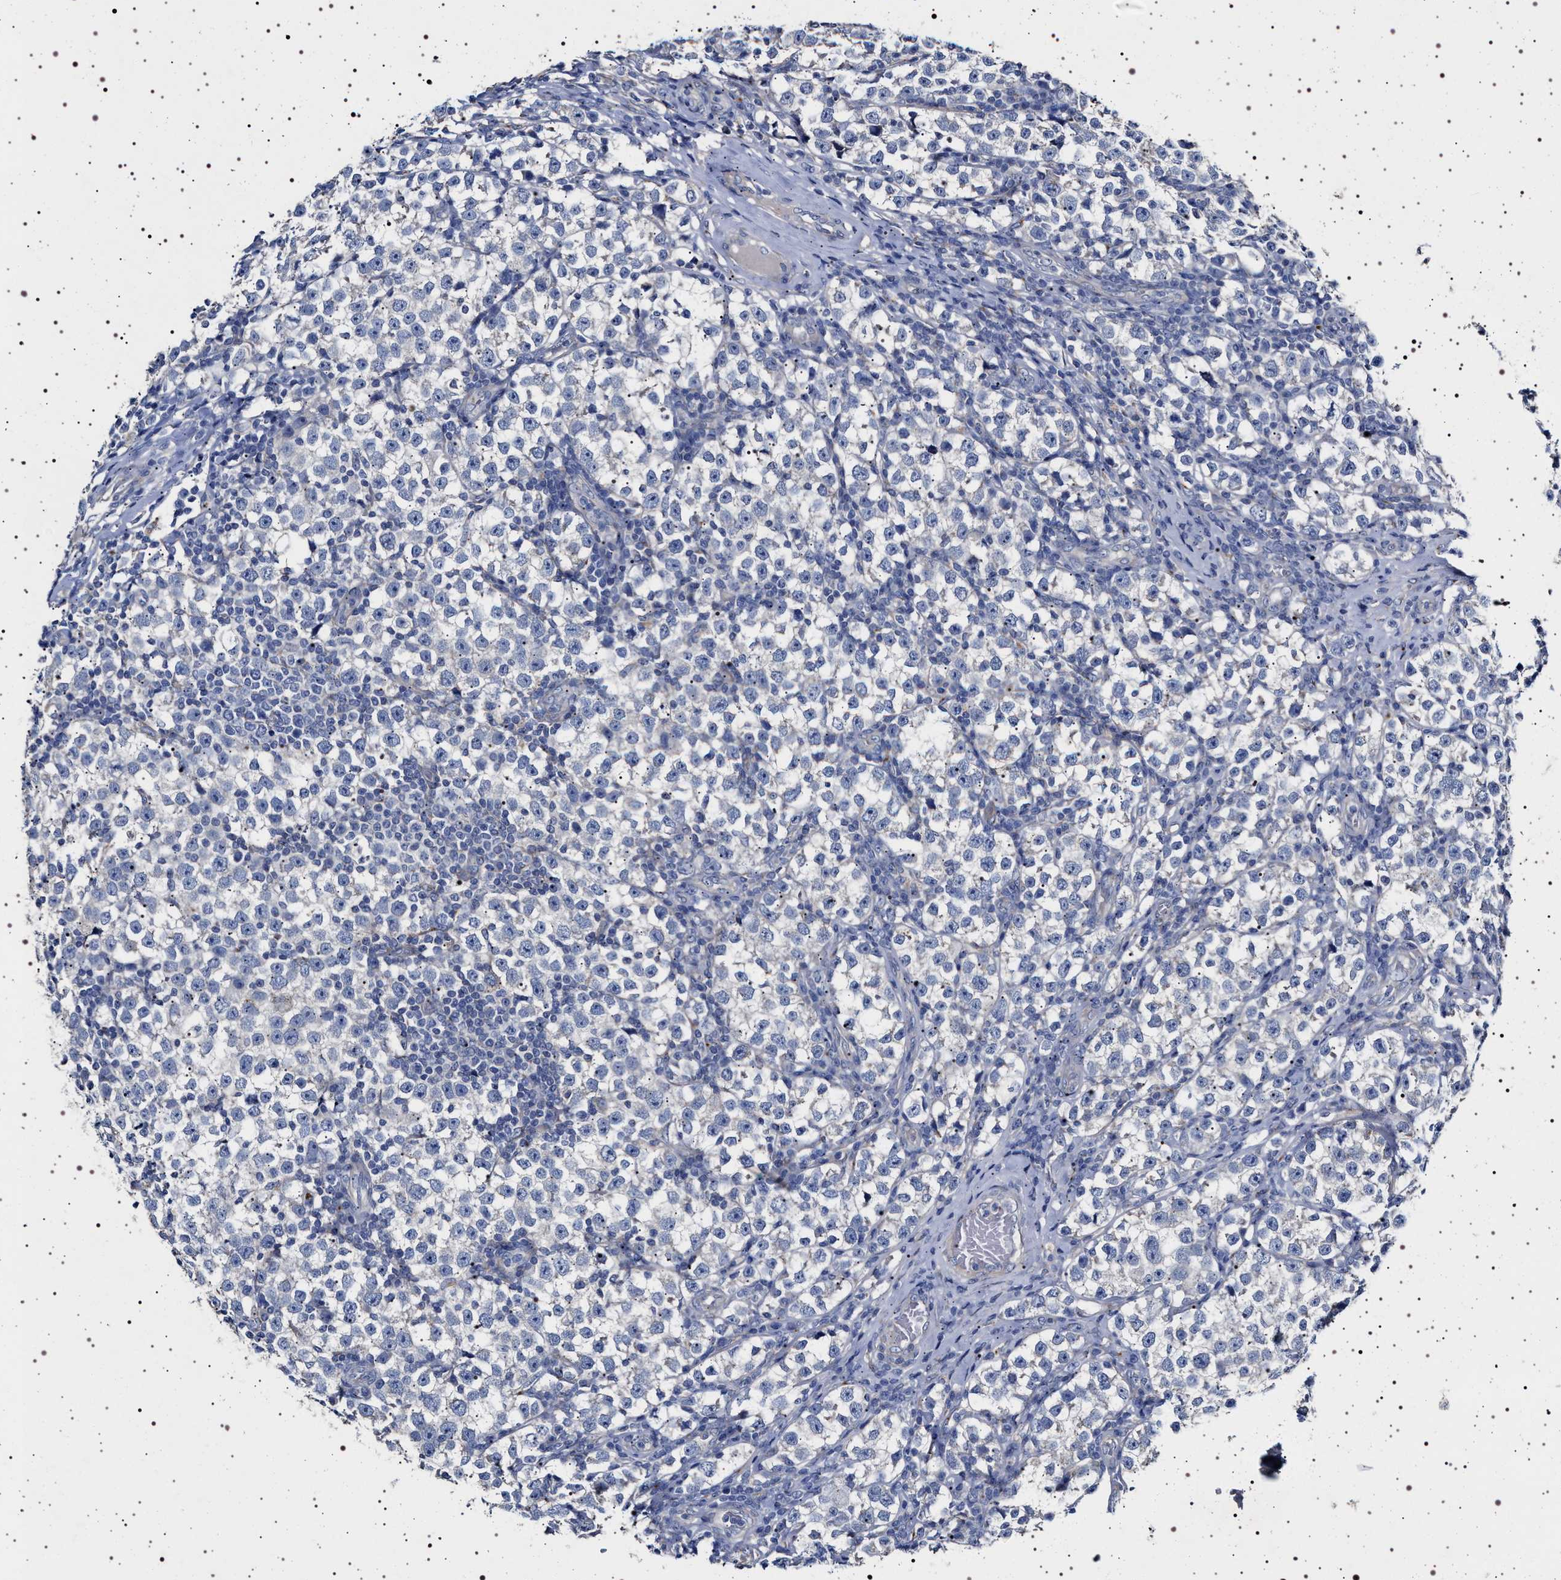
{"staining": {"intensity": "negative", "quantity": "none", "location": "none"}, "tissue": "testis cancer", "cell_type": "Tumor cells", "image_type": "cancer", "snomed": [{"axis": "morphology", "description": "Normal tissue, NOS"}, {"axis": "morphology", "description": "Seminoma, NOS"}, {"axis": "topography", "description": "Testis"}], "caption": "IHC photomicrograph of neoplastic tissue: seminoma (testis) stained with DAB (3,3'-diaminobenzidine) shows no significant protein staining in tumor cells. The staining was performed using DAB (3,3'-diaminobenzidine) to visualize the protein expression in brown, while the nuclei were stained in blue with hematoxylin (Magnification: 20x).", "gene": "NAALADL2", "patient": {"sex": "male", "age": 43}}